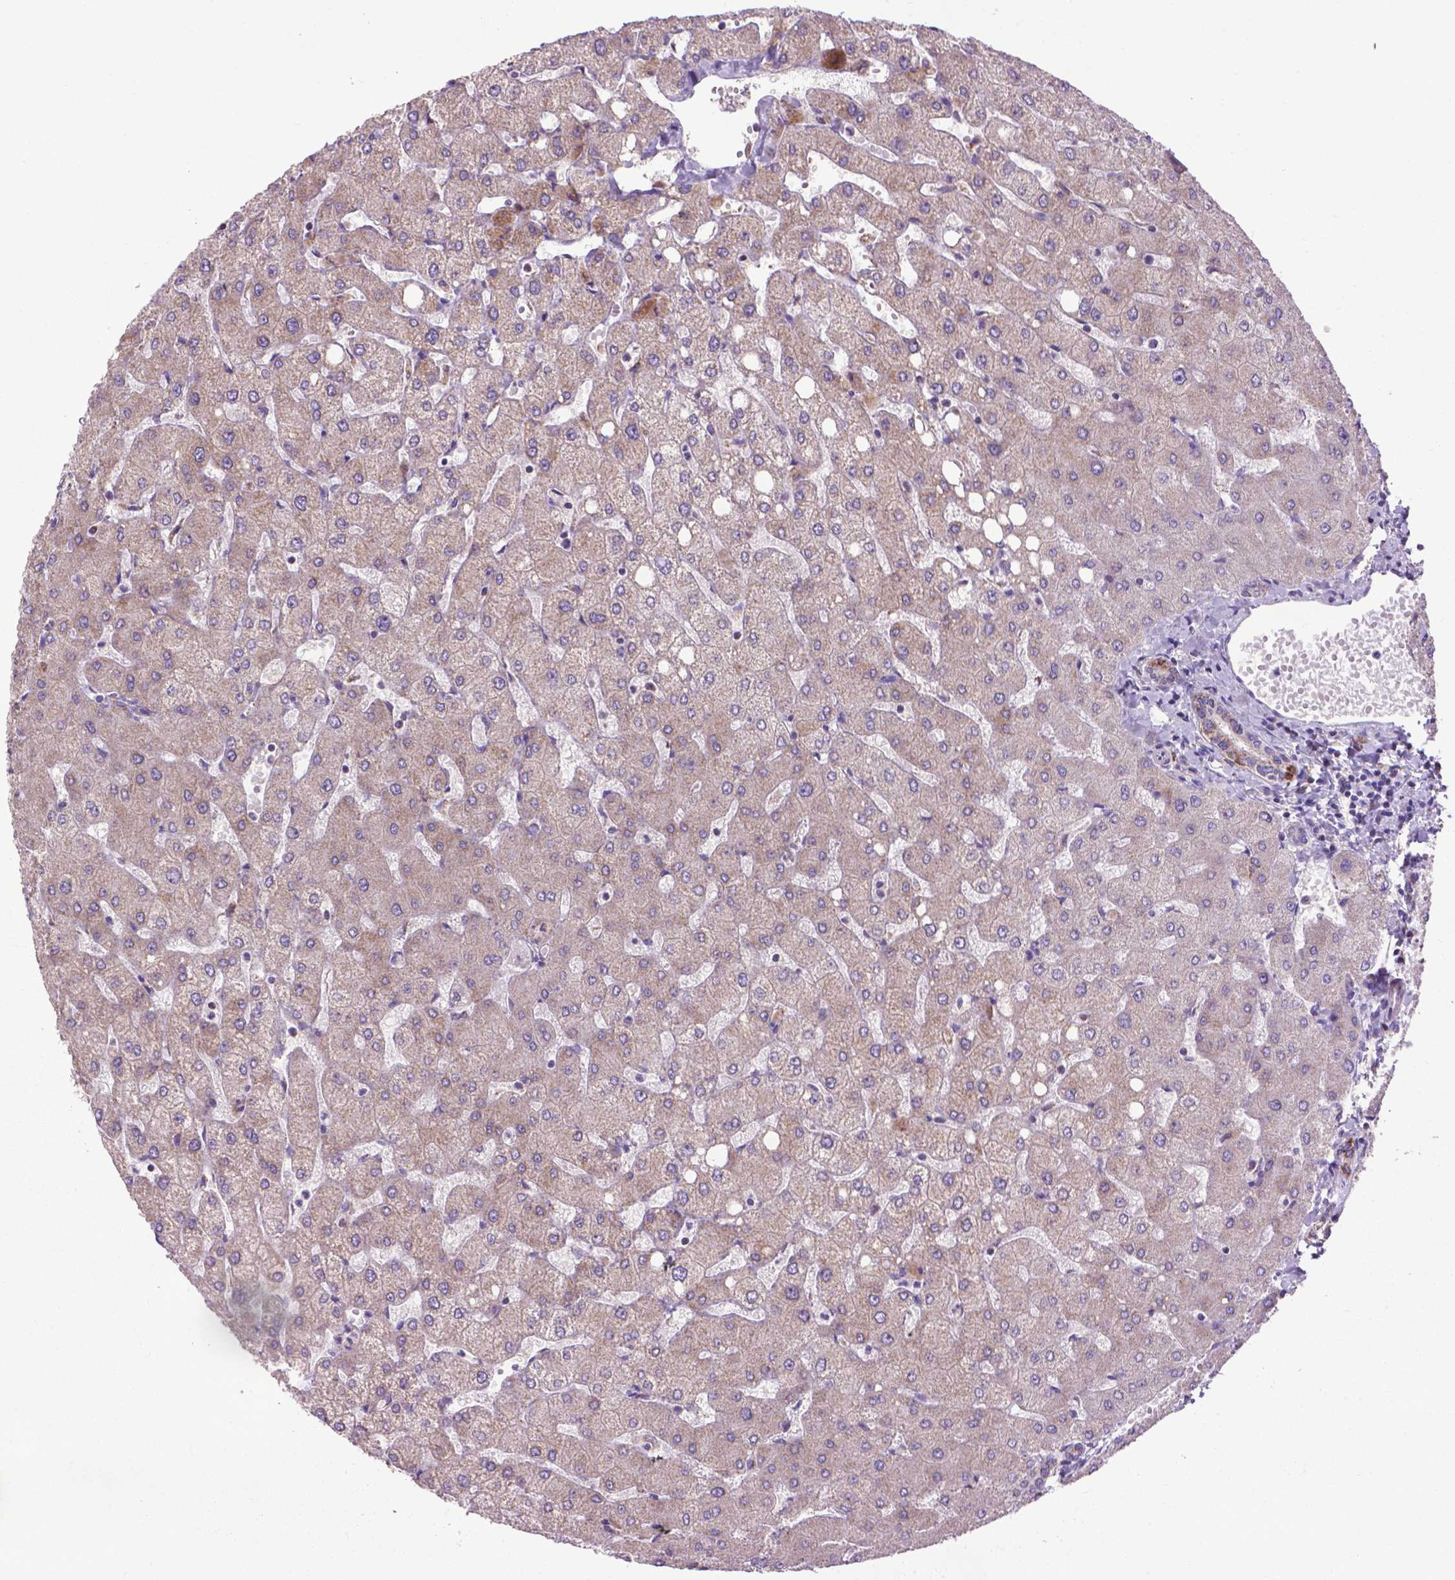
{"staining": {"intensity": "moderate", "quantity": "<25%", "location": "cytoplasmic/membranous"}, "tissue": "liver", "cell_type": "Cholangiocytes", "image_type": "normal", "snomed": [{"axis": "morphology", "description": "Normal tissue, NOS"}, {"axis": "topography", "description": "Liver"}], "caption": "Liver stained with a brown dye exhibits moderate cytoplasmic/membranous positive staining in about <25% of cholangiocytes.", "gene": "VDAC1", "patient": {"sex": "female", "age": 54}}